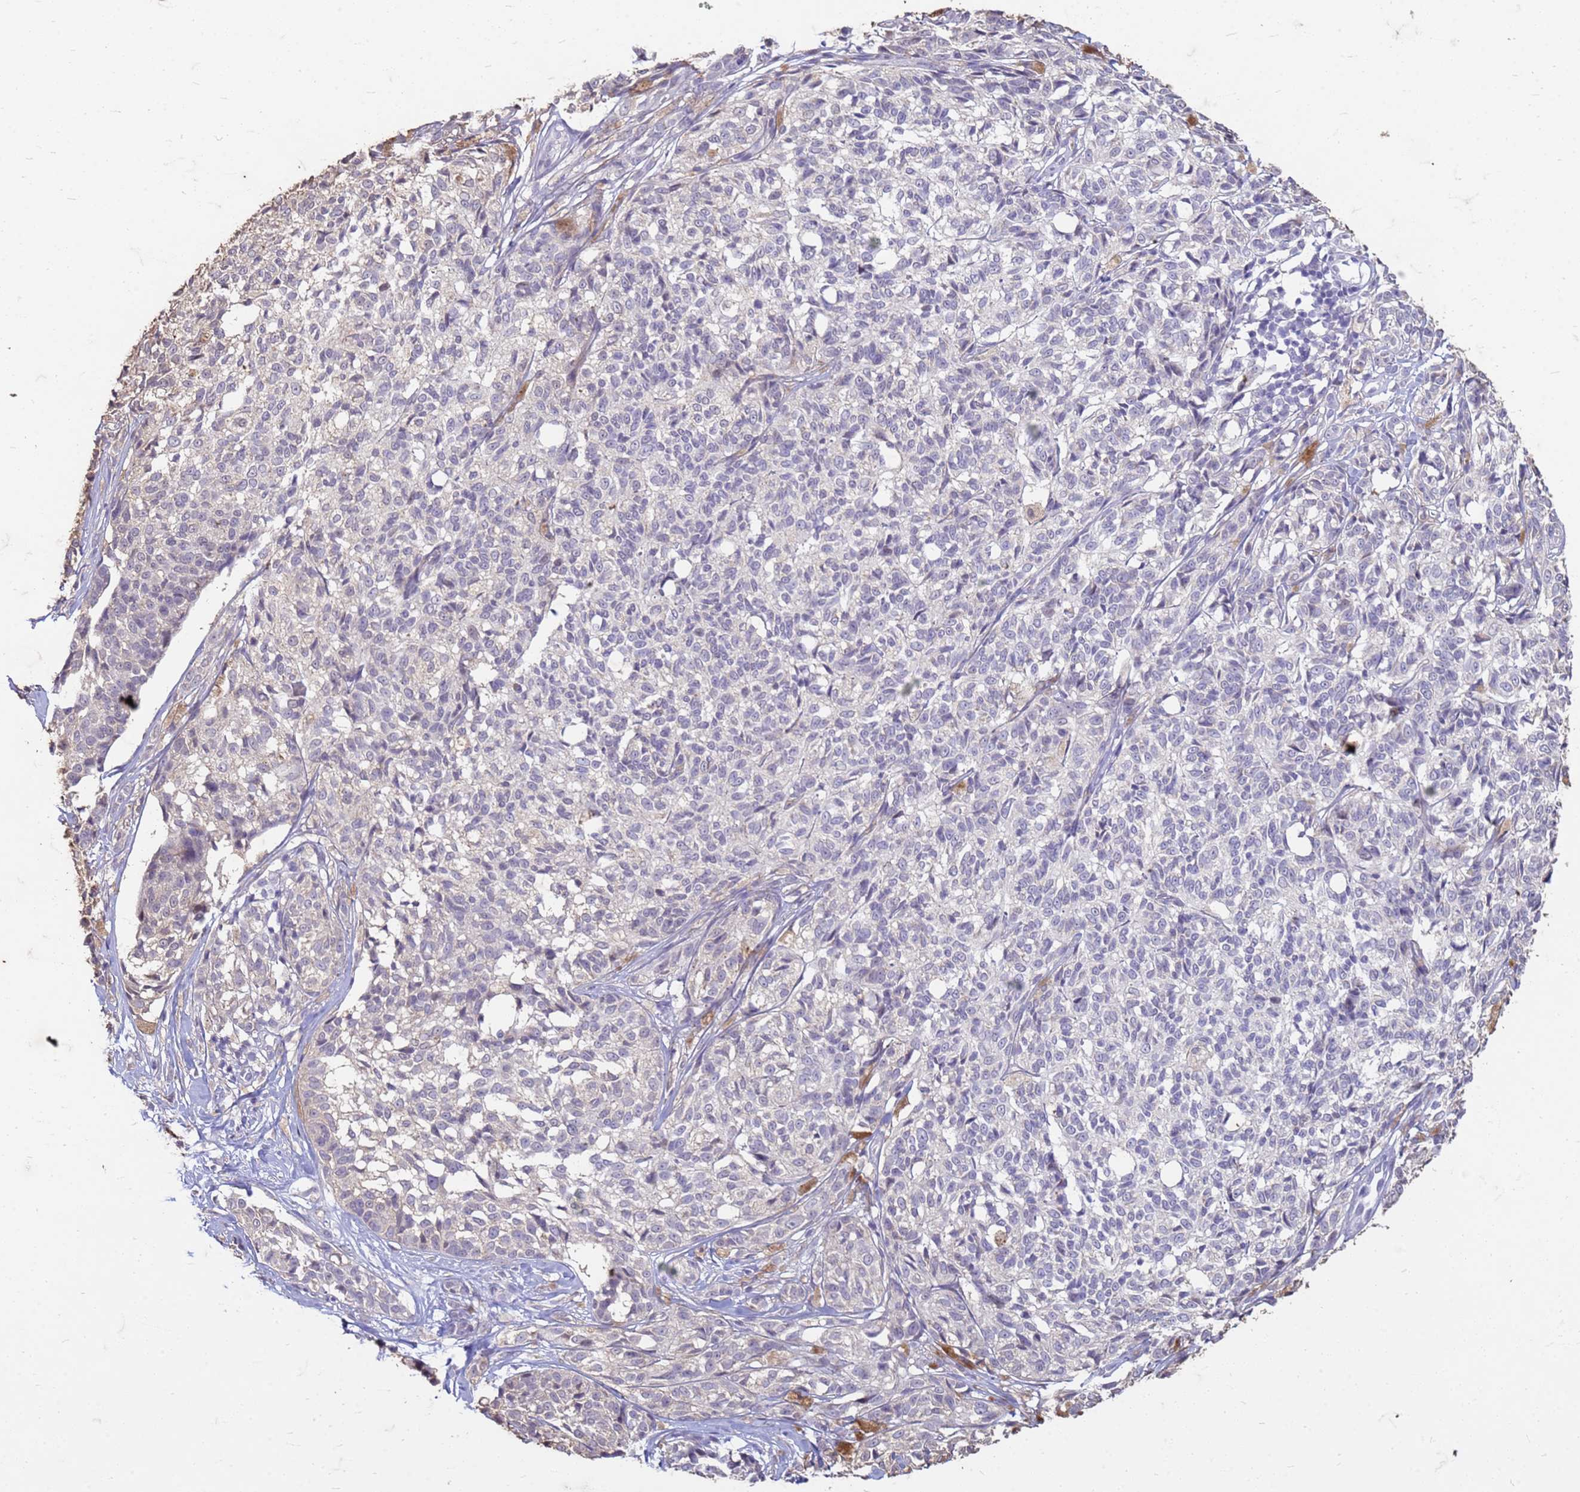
{"staining": {"intensity": "negative", "quantity": "none", "location": "none"}, "tissue": "melanoma", "cell_type": "Tumor cells", "image_type": "cancer", "snomed": [{"axis": "morphology", "description": "Malignant melanoma, NOS"}, {"axis": "topography", "description": "Skin of upper extremity"}], "caption": "IHC image of melanoma stained for a protein (brown), which reveals no staining in tumor cells.", "gene": "SLC25A15", "patient": {"sex": "male", "age": 40}}